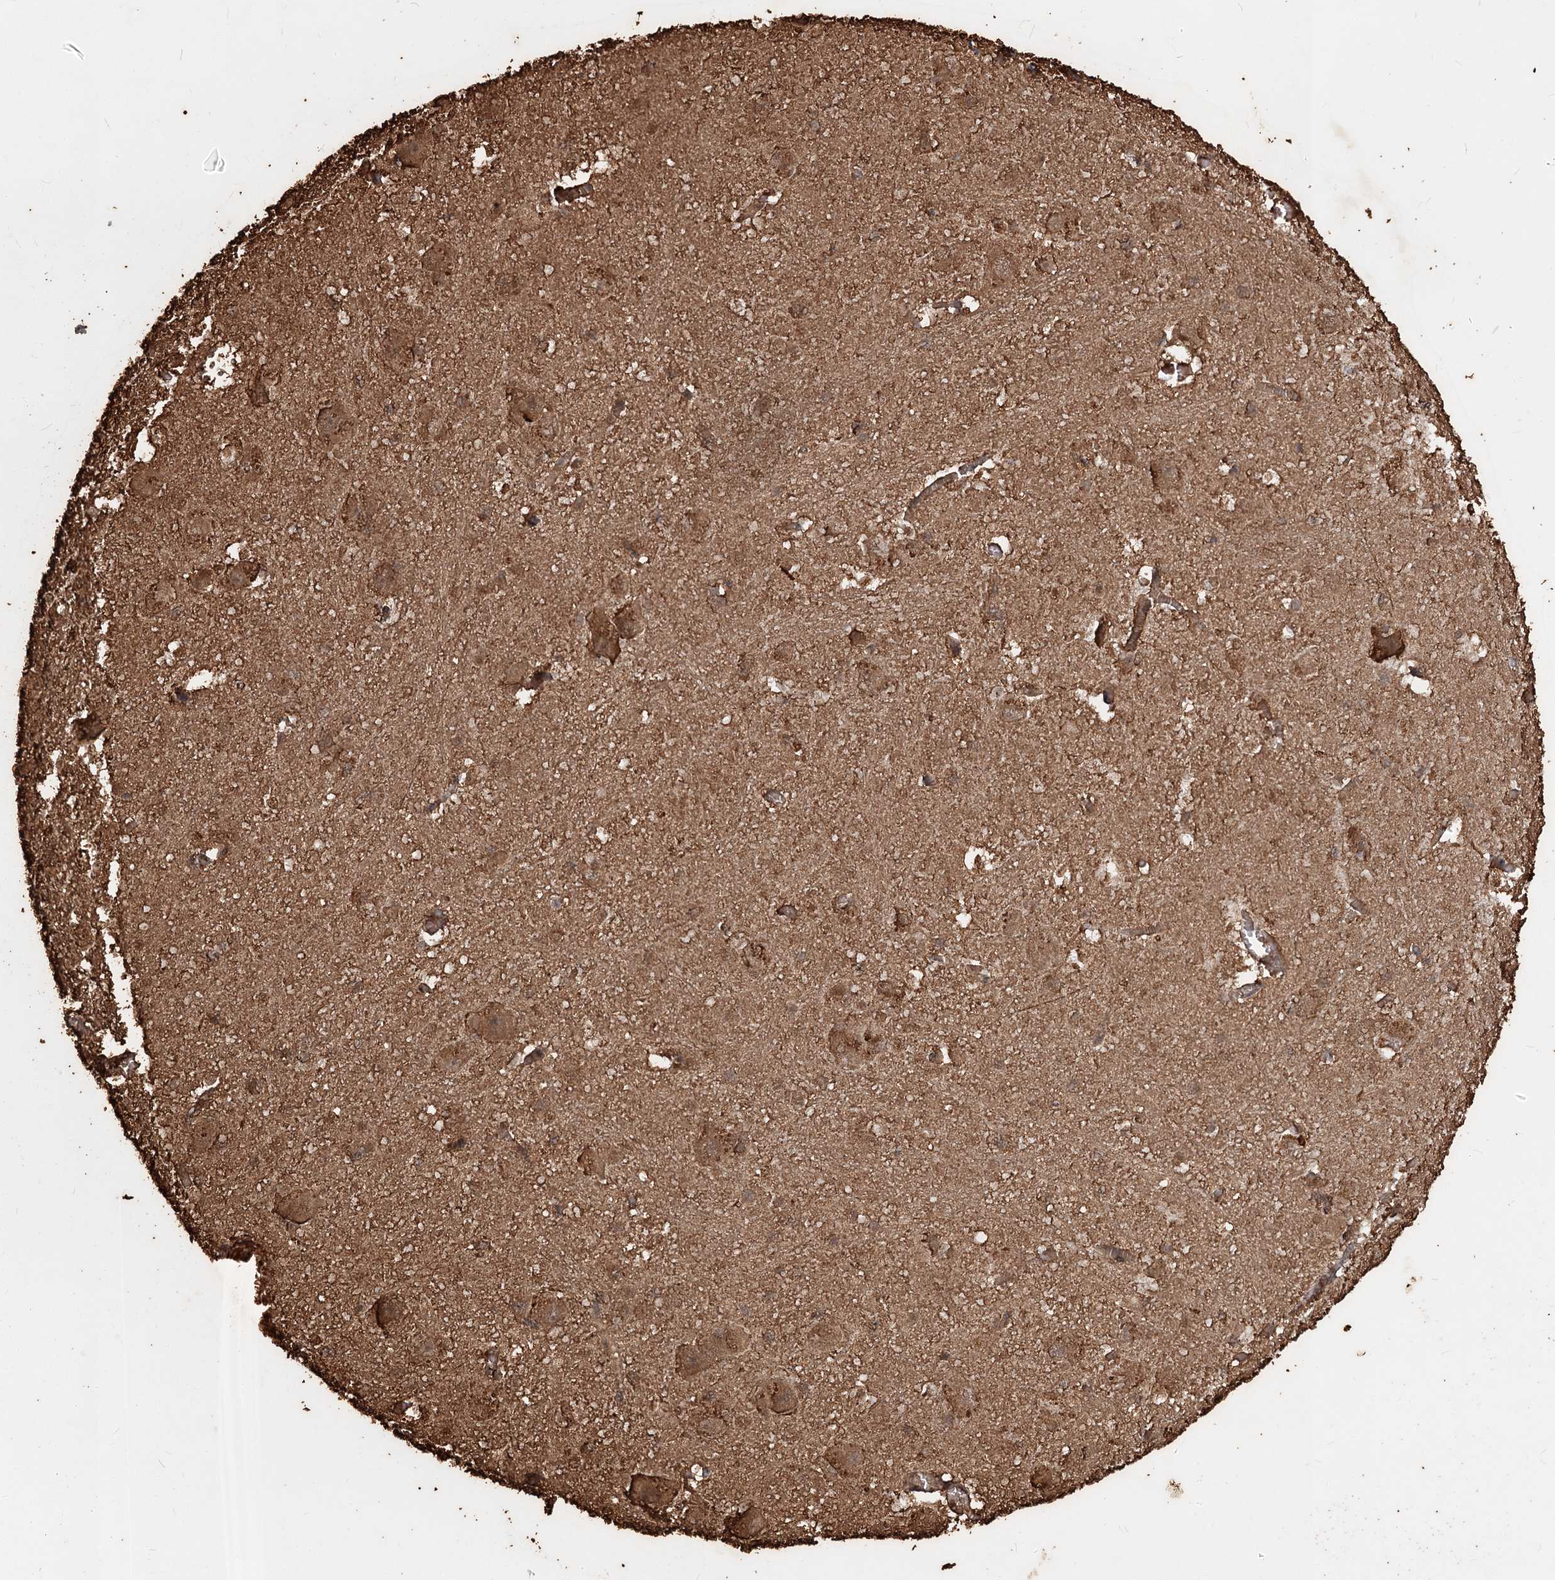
{"staining": {"intensity": "moderate", "quantity": "25%-75%", "location": "cytoplasmic/membranous"}, "tissue": "caudate", "cell_type": "Glial cells", "image_type": "normal", "snomed": [{"axis": "morphology", "description": "Normal tissue, NOS"}, {"axis": "topography", "description": "Lateral ventricle wall"}], "caption": "High-magnification brightfield microscopy of normal caudate stained with DAB (brown) and counterstained with hematoxylin (blue). glial cells exhibit moderate cytoplasmic/membranous expression is present in approximately25%-75% of cells.", "gene": "PIK3C2A", "patient": {"sex": "male", "age": 37}}